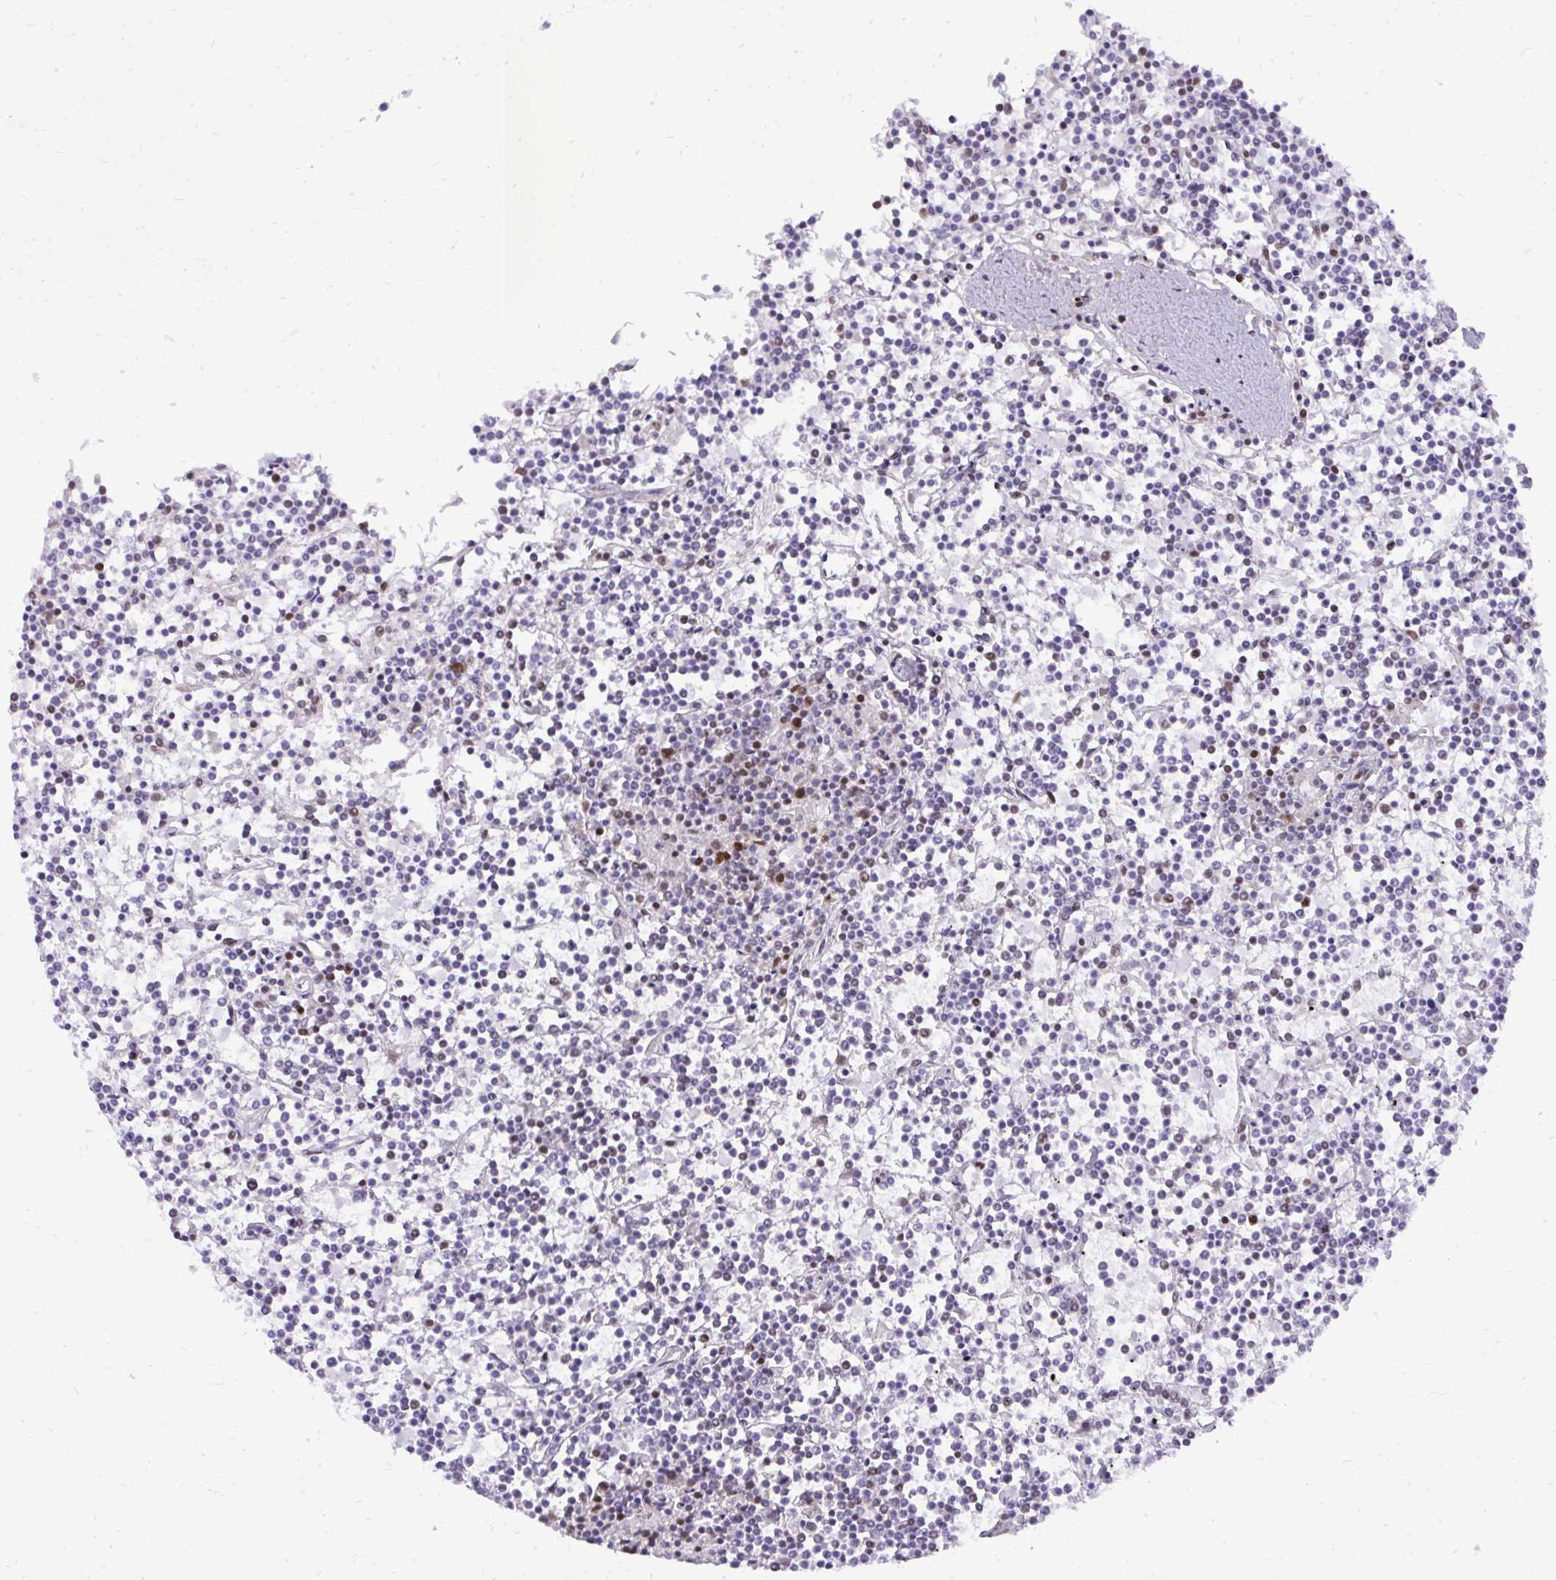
{"staining": {"intensity": "negative", "quantity": "none", "location": "none"}, "tissue": "lymphoma", "cell_type": "Tumor cells", "image_type": "cancer", "snomed": [{"axis": "morphology", "description": "Malignant lymphoma, non-Hodgkin's type, Low grade"}, {"axis": "topography", "description": "Spleen"}], "caption": "Immunohistochemical staining of human lymphoma exhibits no significant expression in tumor cells. (IHC, brightfield microscopy, high magnification).", "gene": "CDYL", "patient": {"sex": "female", "age": 19}}